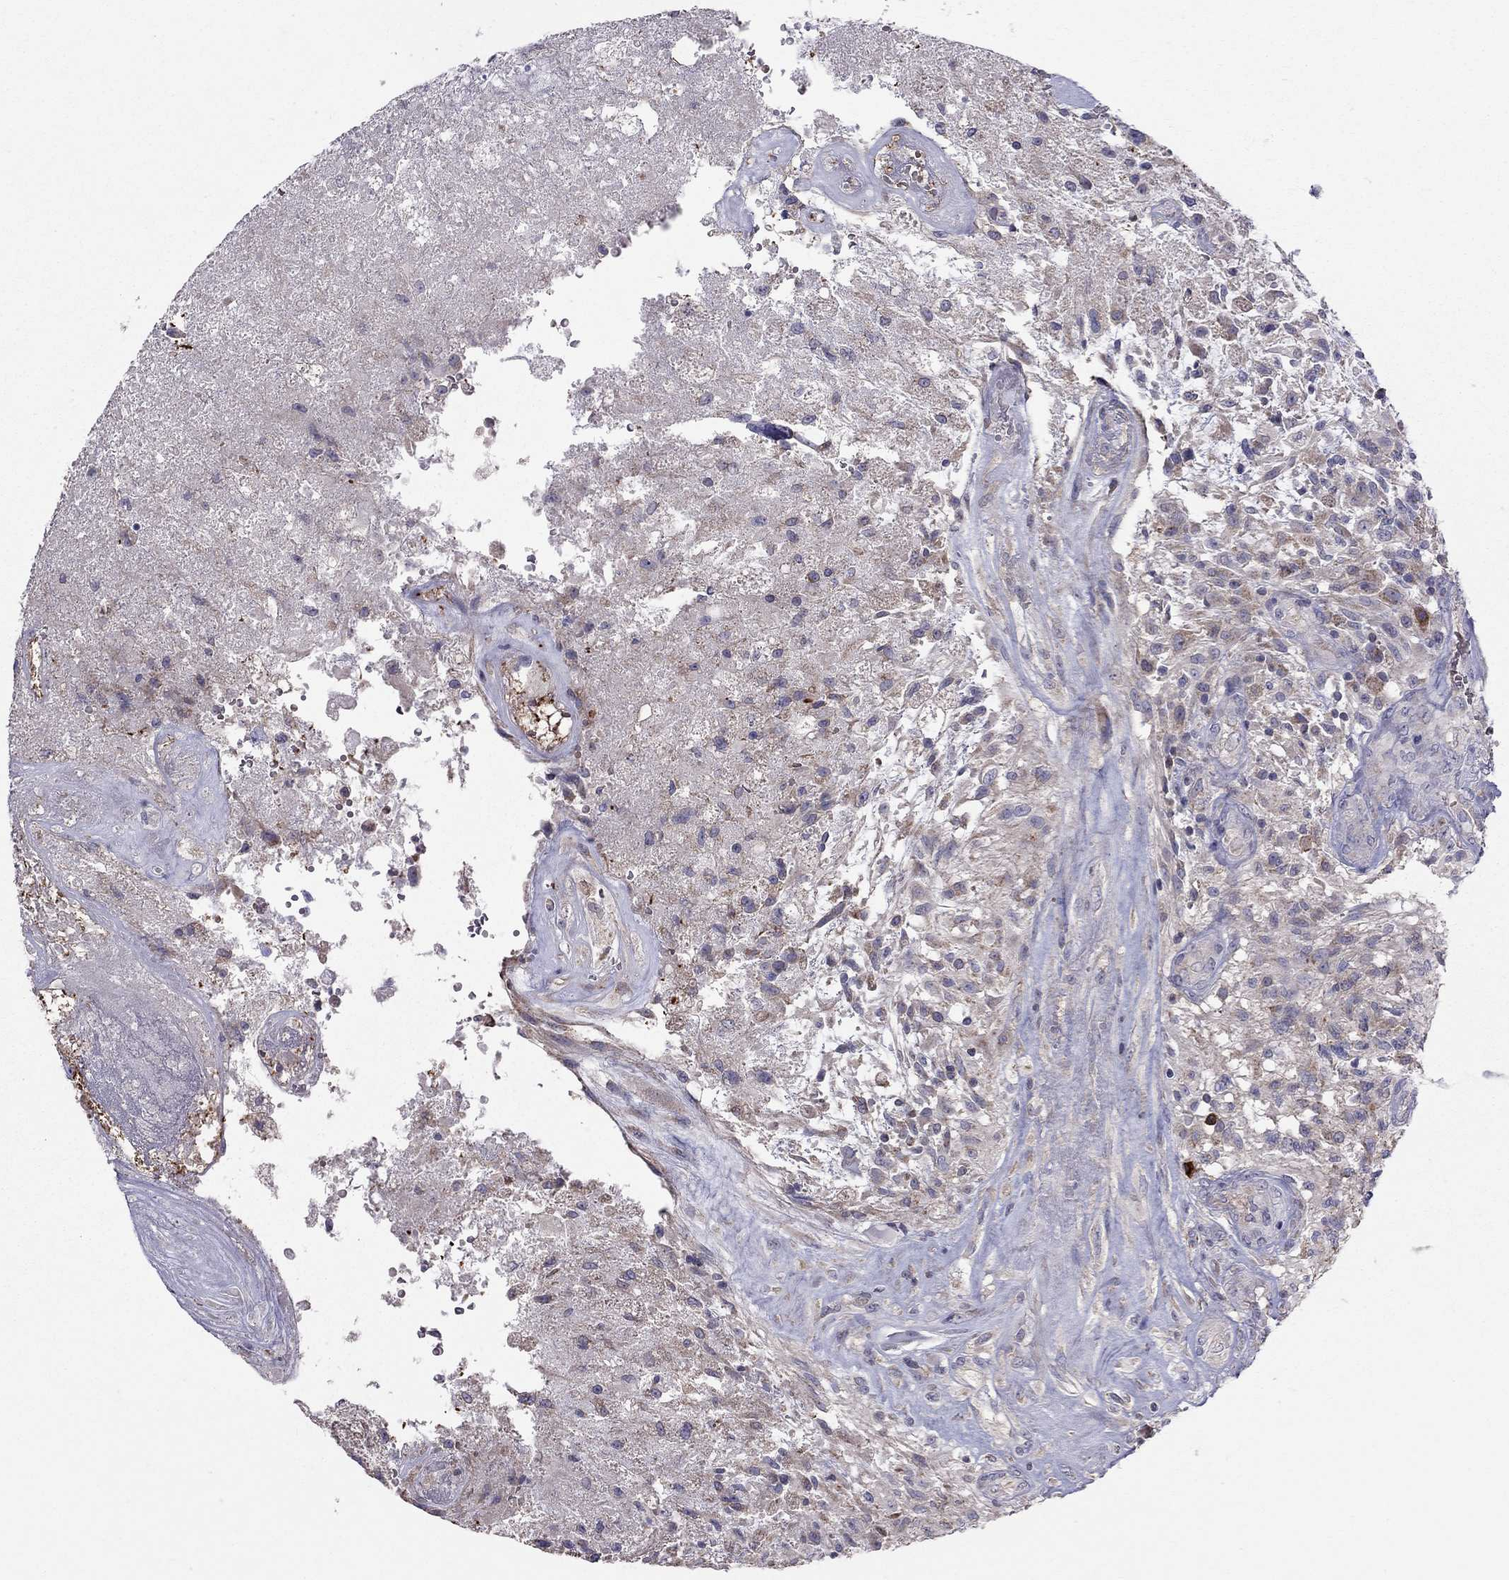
{"staining": {"intensity": "negative", "quantity": "none", "location": "none"}, "tissue": "glioma", "cell_type": "Tumor cells", "image_type": "cancer", "snomed": [{"axis": "morphology", "description": "Glioma, malignant, High grade"}, {"axis": "topography", "description": "Brain"}], "caption": "Tumor cells show no significant protein positivity in glioma.", "gene": "PIK3CG", "patient": {"sex": "male", "age": 56}}